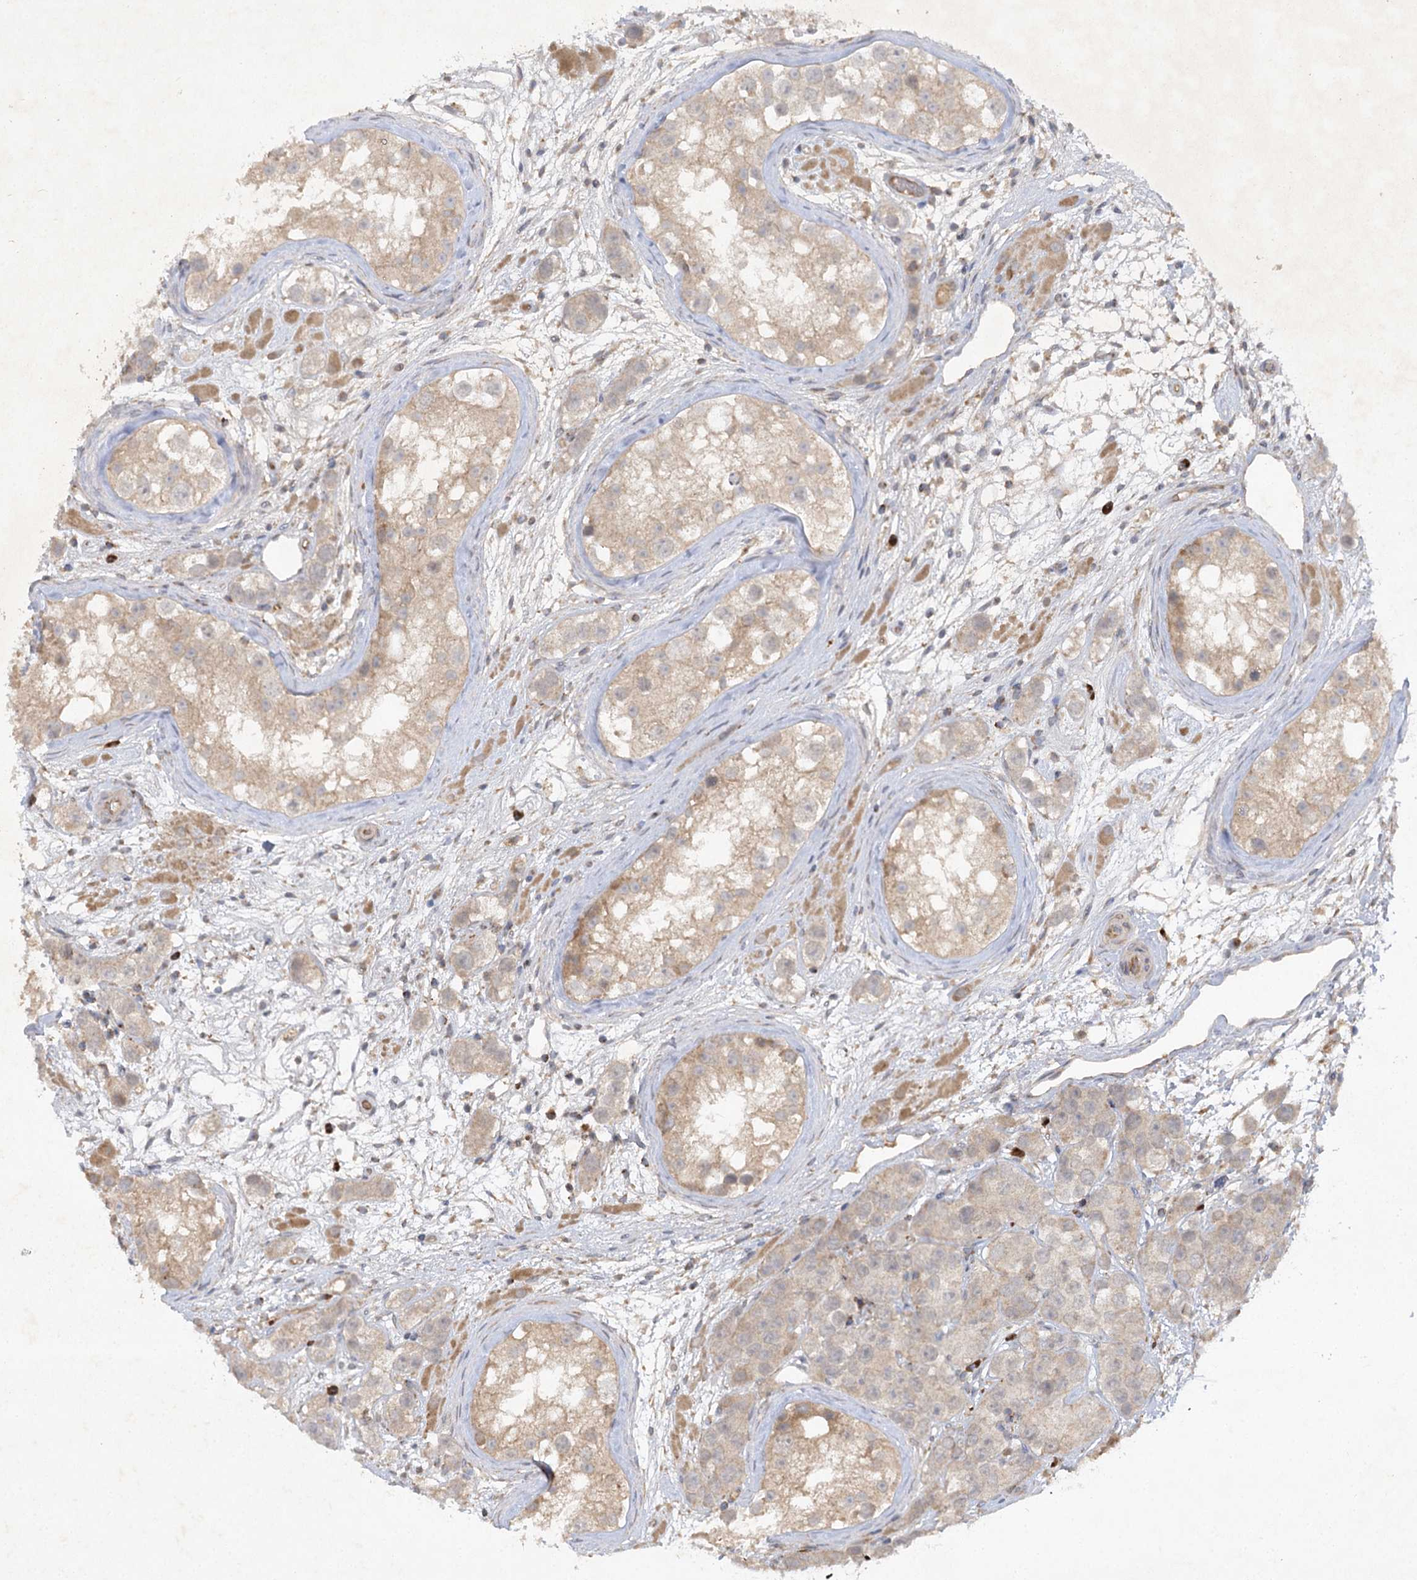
{"staining": {"intensity": "weak", "quantity": "<25%", "location": "cytoplasmic/membranous"}, "tissue": "testis cancer", "cell_type": "Tumor cells", "image_type": "cancer", "snomed": [{"axis": "morphology", "description": "Seminoma, NOS"}, {"axis": "topography", "description": "Testis"}], "caption": "Protein analysis of testis seminoma demonstrates no significant expression in tumor cells.", "gene": "TRAF3IP1", "patient": {"sex": "male", "age": 28}}